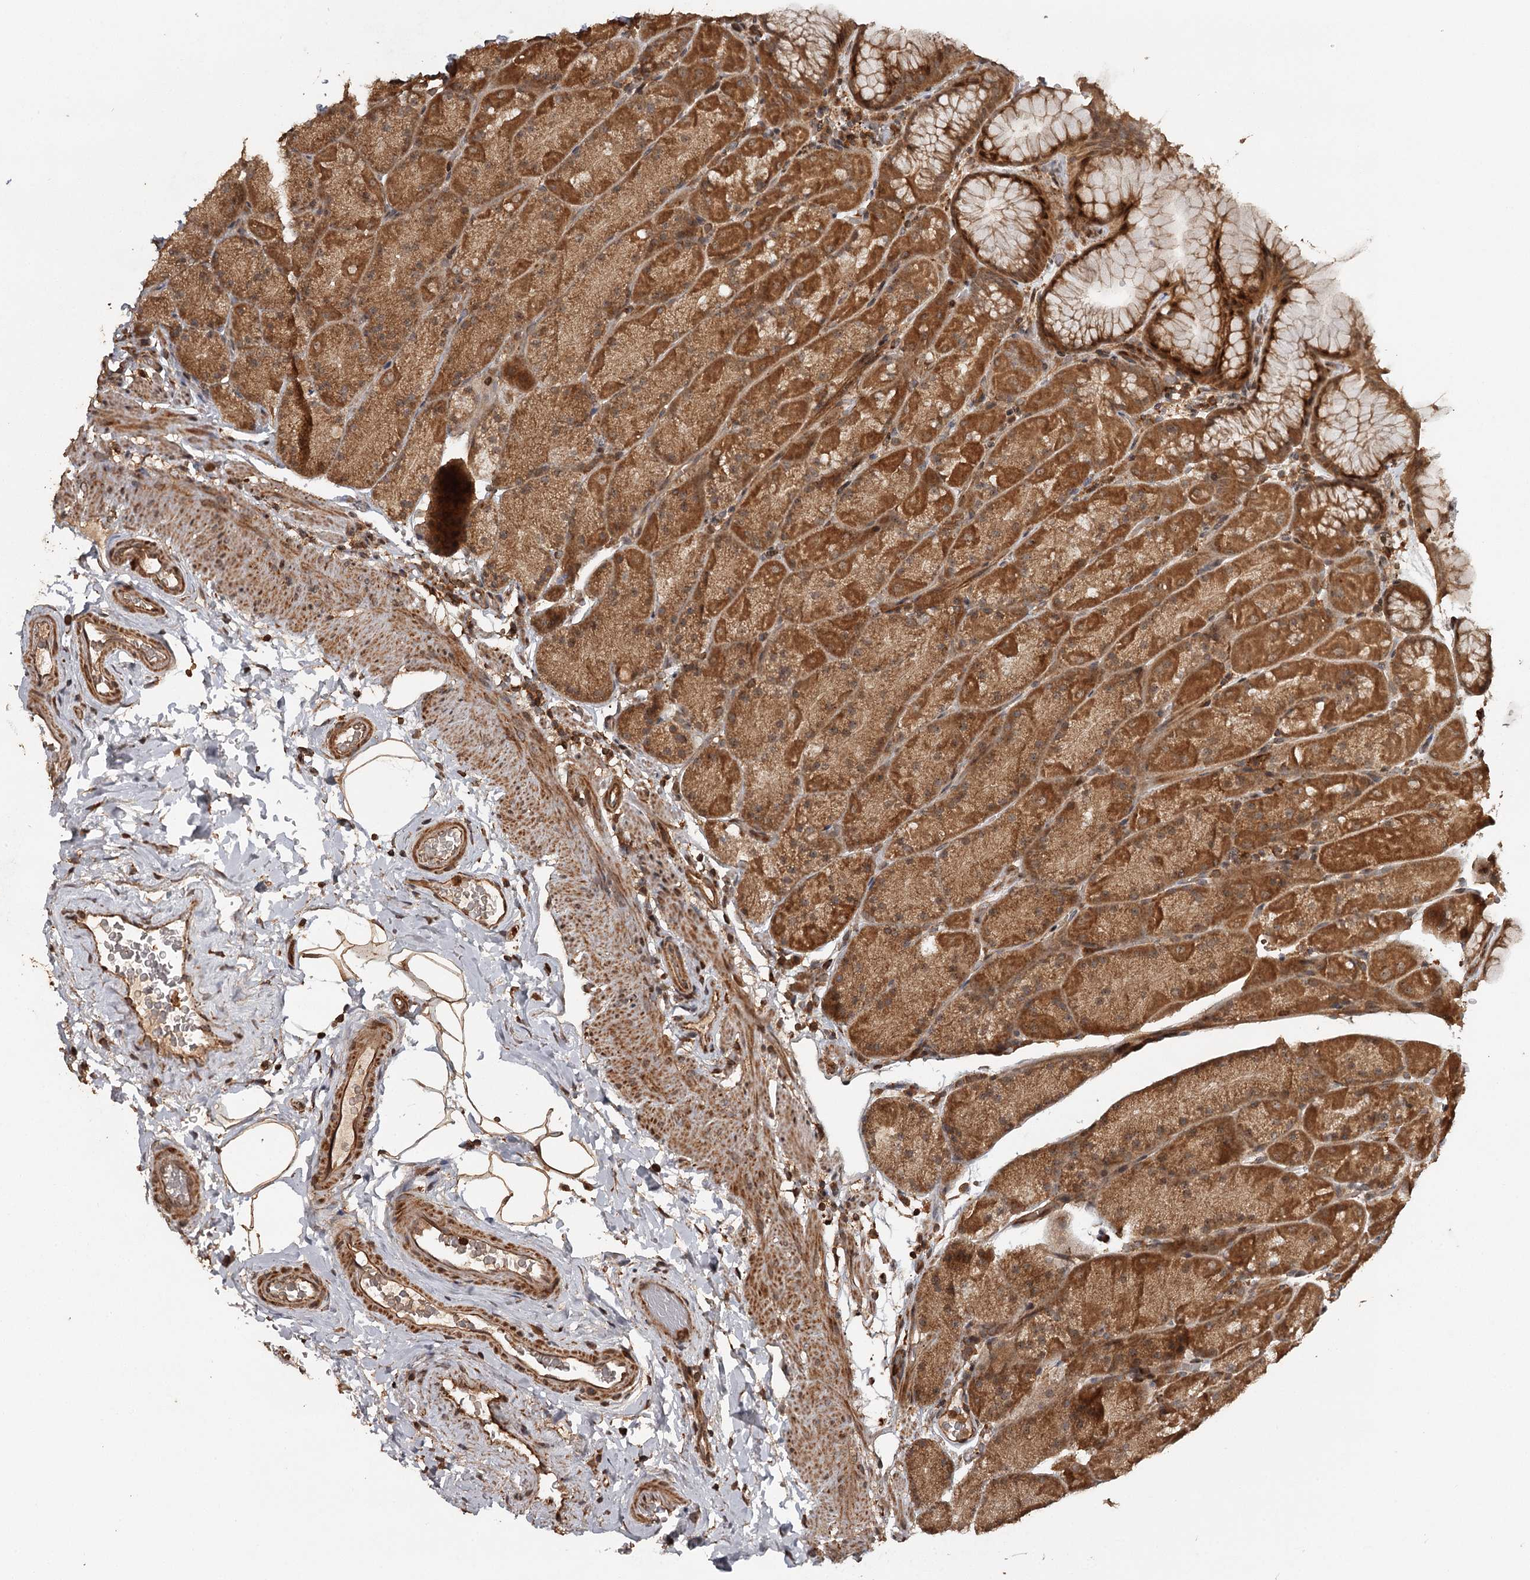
{"staining": {"intensity": "strong", "quantity": ">75%", "location": "cytoplasmic/membranous,nuclear"}, "tissue": "stomach", "cell_type": "Glandular cells", "image_type": "normal", "snomed": [{"axis": "morphology", "description": "Normal tissue, NOS"}, {"axis": "topography", "description": "Stomach, upper"}, {"axis": "topography", "description": "Stomach, lower"}], "caption": "Human stomach stained with a brown dye exhibits strong cytoplasmic/membranous,nuclear positive positivity in about >75% of glandular cells.", "gene": "FAXC", "patient": {"sex": "male", "age": 67}}